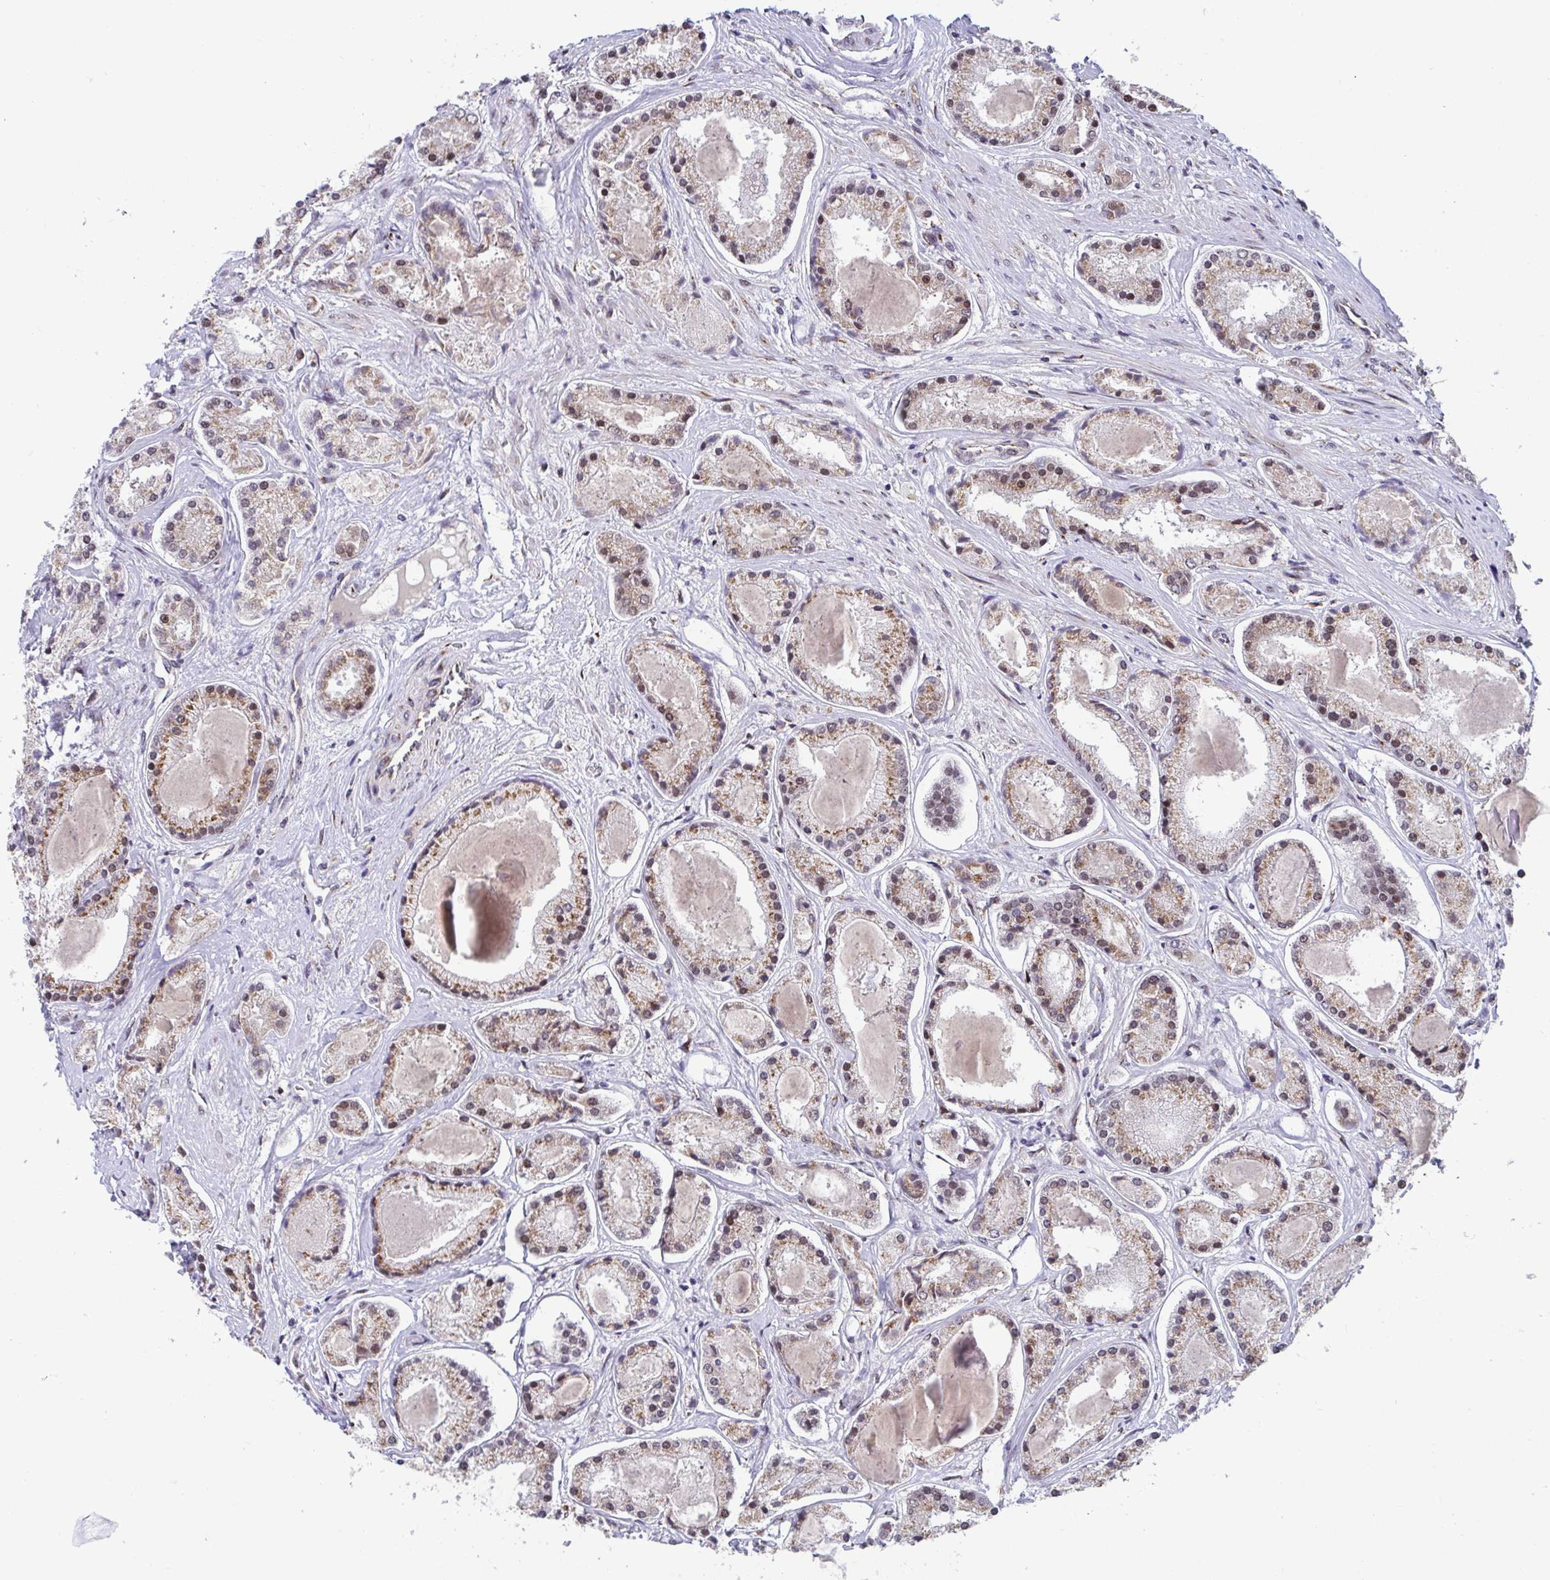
{"staining": {"intensity": "weak", "quantity": ">75%", "location": "cytoplasmic/membranous,nuclear"}, "tissue": "prostate cancer", "cell_type": "Tumor cells", "image_type": "cancer", "snomed": [{"axis": "morphology", "description": "Adenocarcinoma, High grade"}, {"axis": "topography", "description": "Prostate"}], "caption": "High-power microscopy captured an immunohistochemistry image of high-grade adenocarcinoma (prostate), revealing weak cytoplasmic/membranous and nuclear positivity in about >75% of tumor cells.", "gene": "ATP5MJ", "patient": {"sex": "male", "age": 67}}